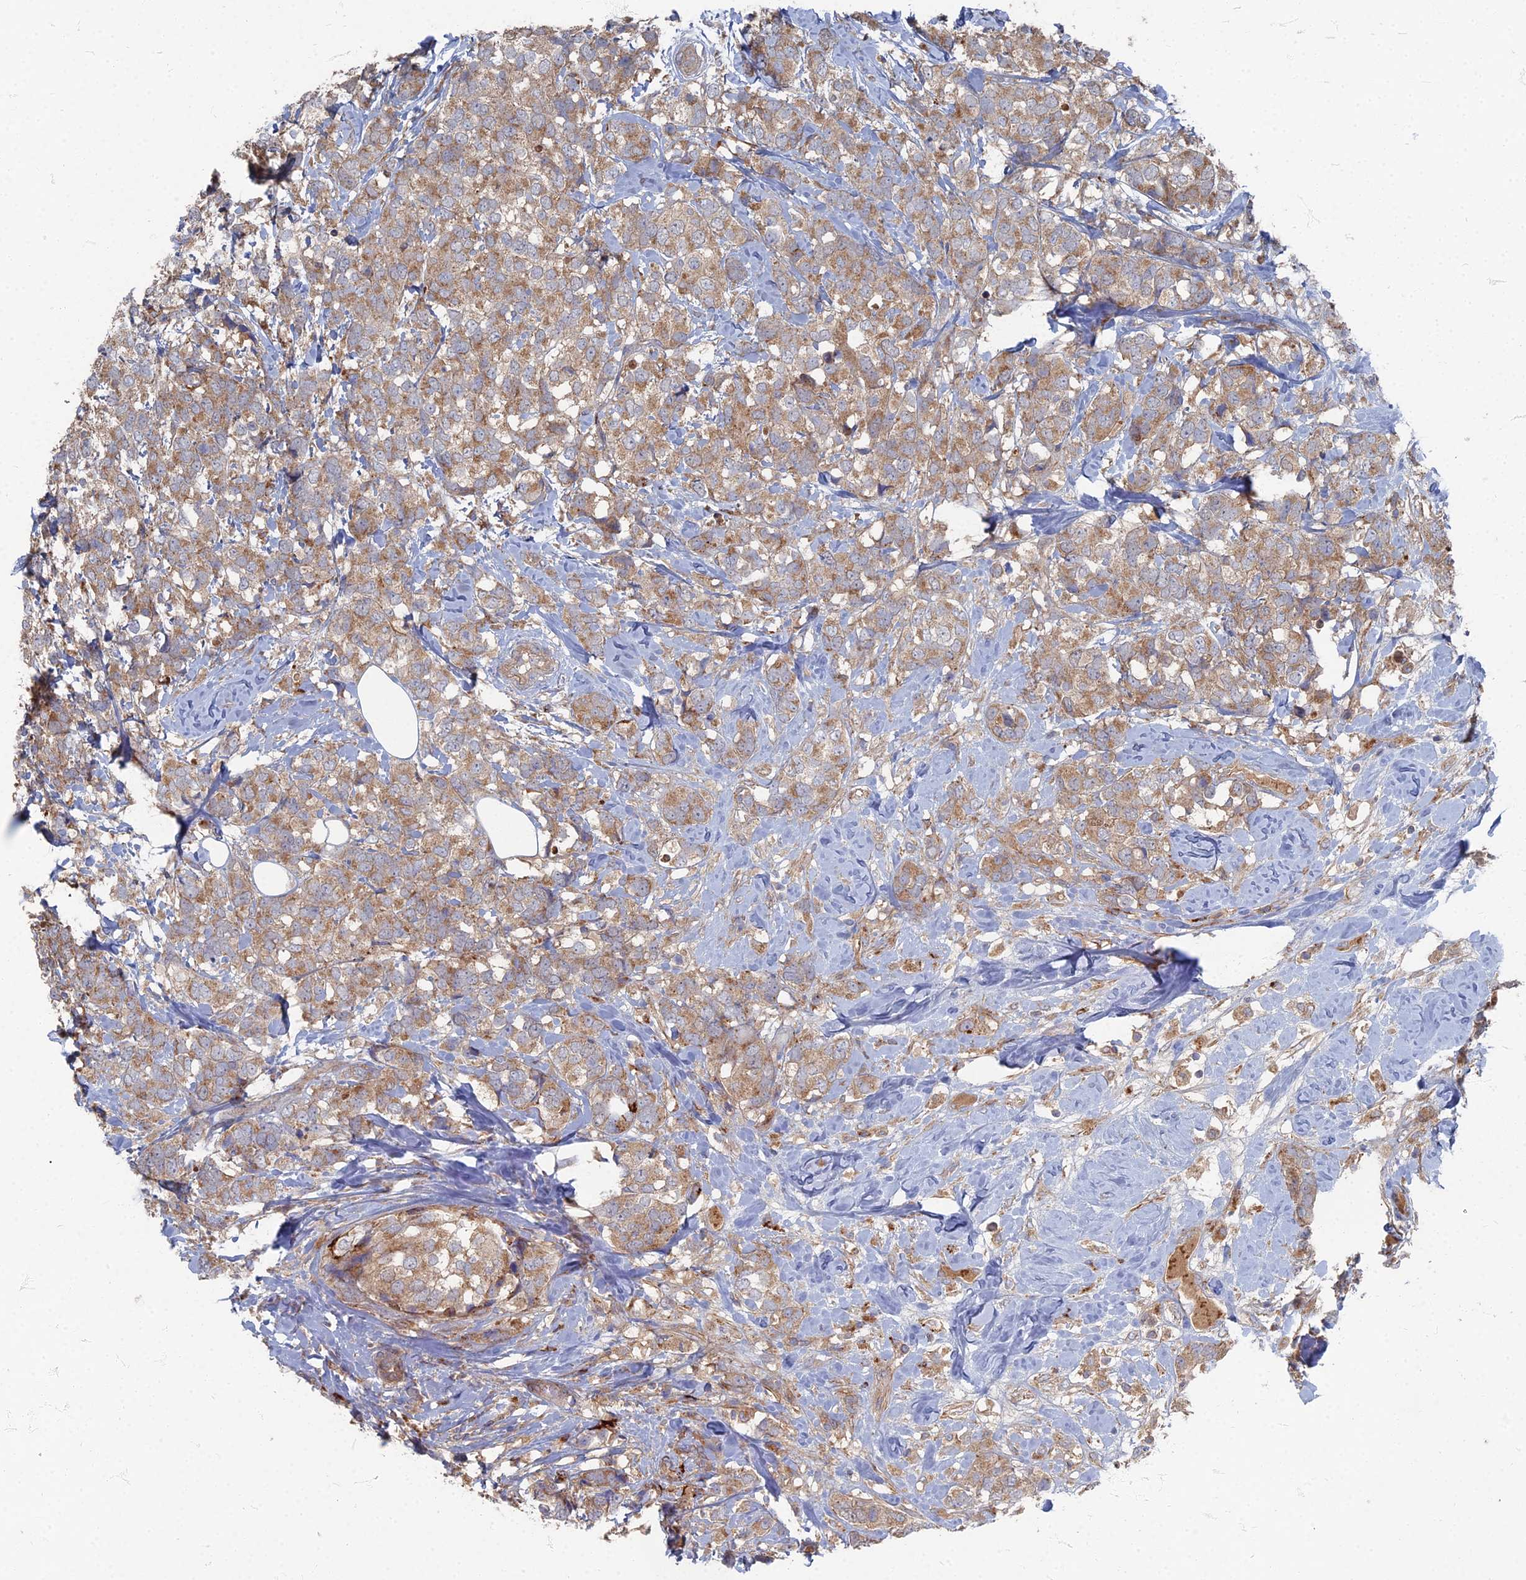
{"staining": {"intensity": "moderate", "quantity": ">75%", "location": "cytoplasmic/membranous"}, "tissue": "breast cancer", "cell_type": "Tumor cells", "image_type": "cancer", "snomed": [{"axis": "morphology", "description": "Lobular carcinoma"}, {"axis": "topography", "description": "Breast"}], "caption": "Breast lobular carcinoma stained with immunohistochemistry (IHC) reveals moderate cytoplasmic/membranous expression in about >75% of tumor cells. (Stains: DAB (3,3'-diaminobenzidine) in brown, nuclei in blue, Microscopy: brightfield microscopy at high magnification).", "gene": "PPCDC", "patient": {"sex": "female", "age": 59}}